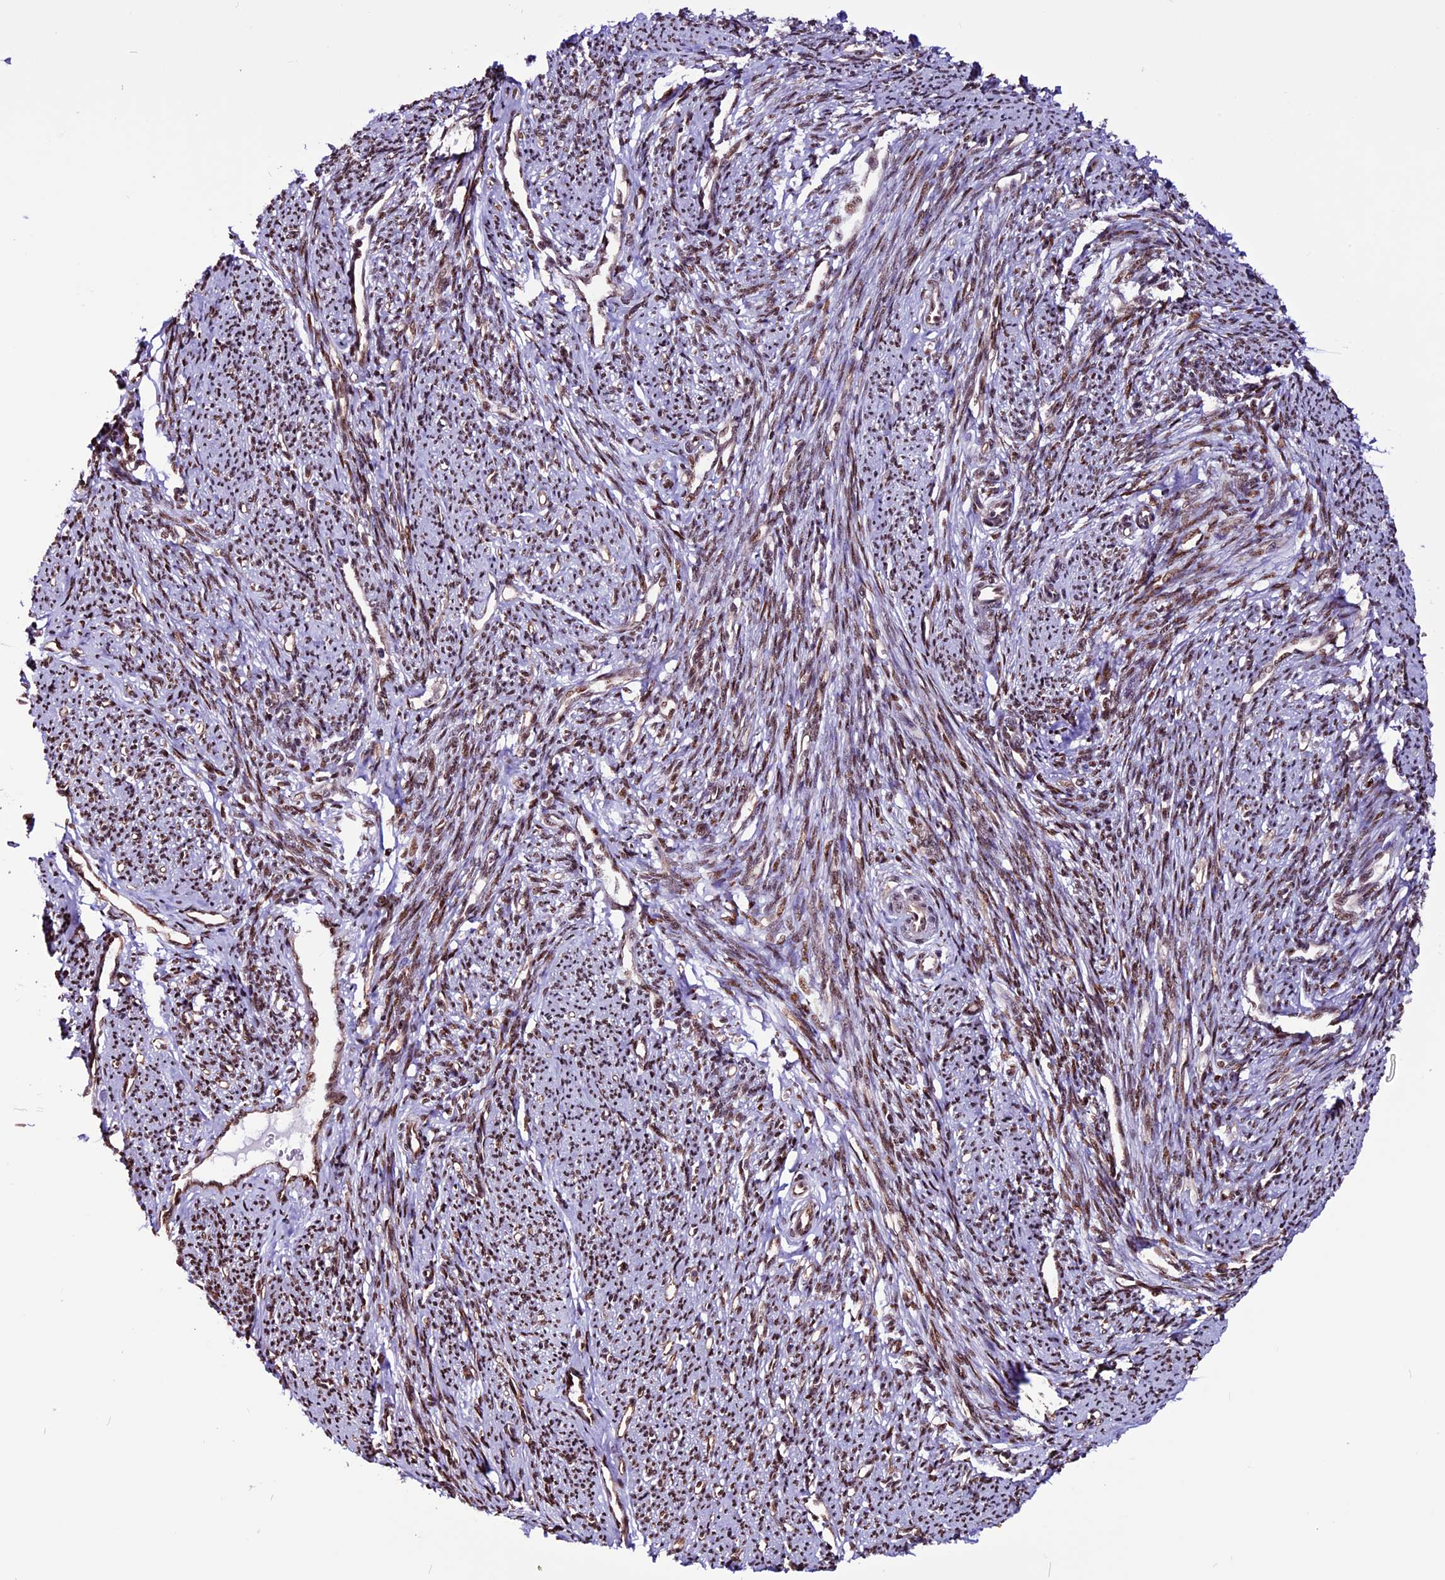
{"staining": {"intensity": "strong", "quantity": ">75%", "location": "nuclear"}, "tissue": "smooth muscle", "cell_type": "Smooth muscle cells", "image_type": "normal", "snomed": [{"axis": "morphology", "description": "Normal tissue, NOS"}, {"axis": "topography", "description": "Smooth muscle"}, {"axis": "topography", "description": "Uterus"}], "caption": "Approximately >75% of smooth muscle cells in benign human smooth muscle show strong nuclear protein staining as visualized by brown immunohistochemical staining.", "gene": "RINL", "patient": {"sex": "female", "age": 59}}